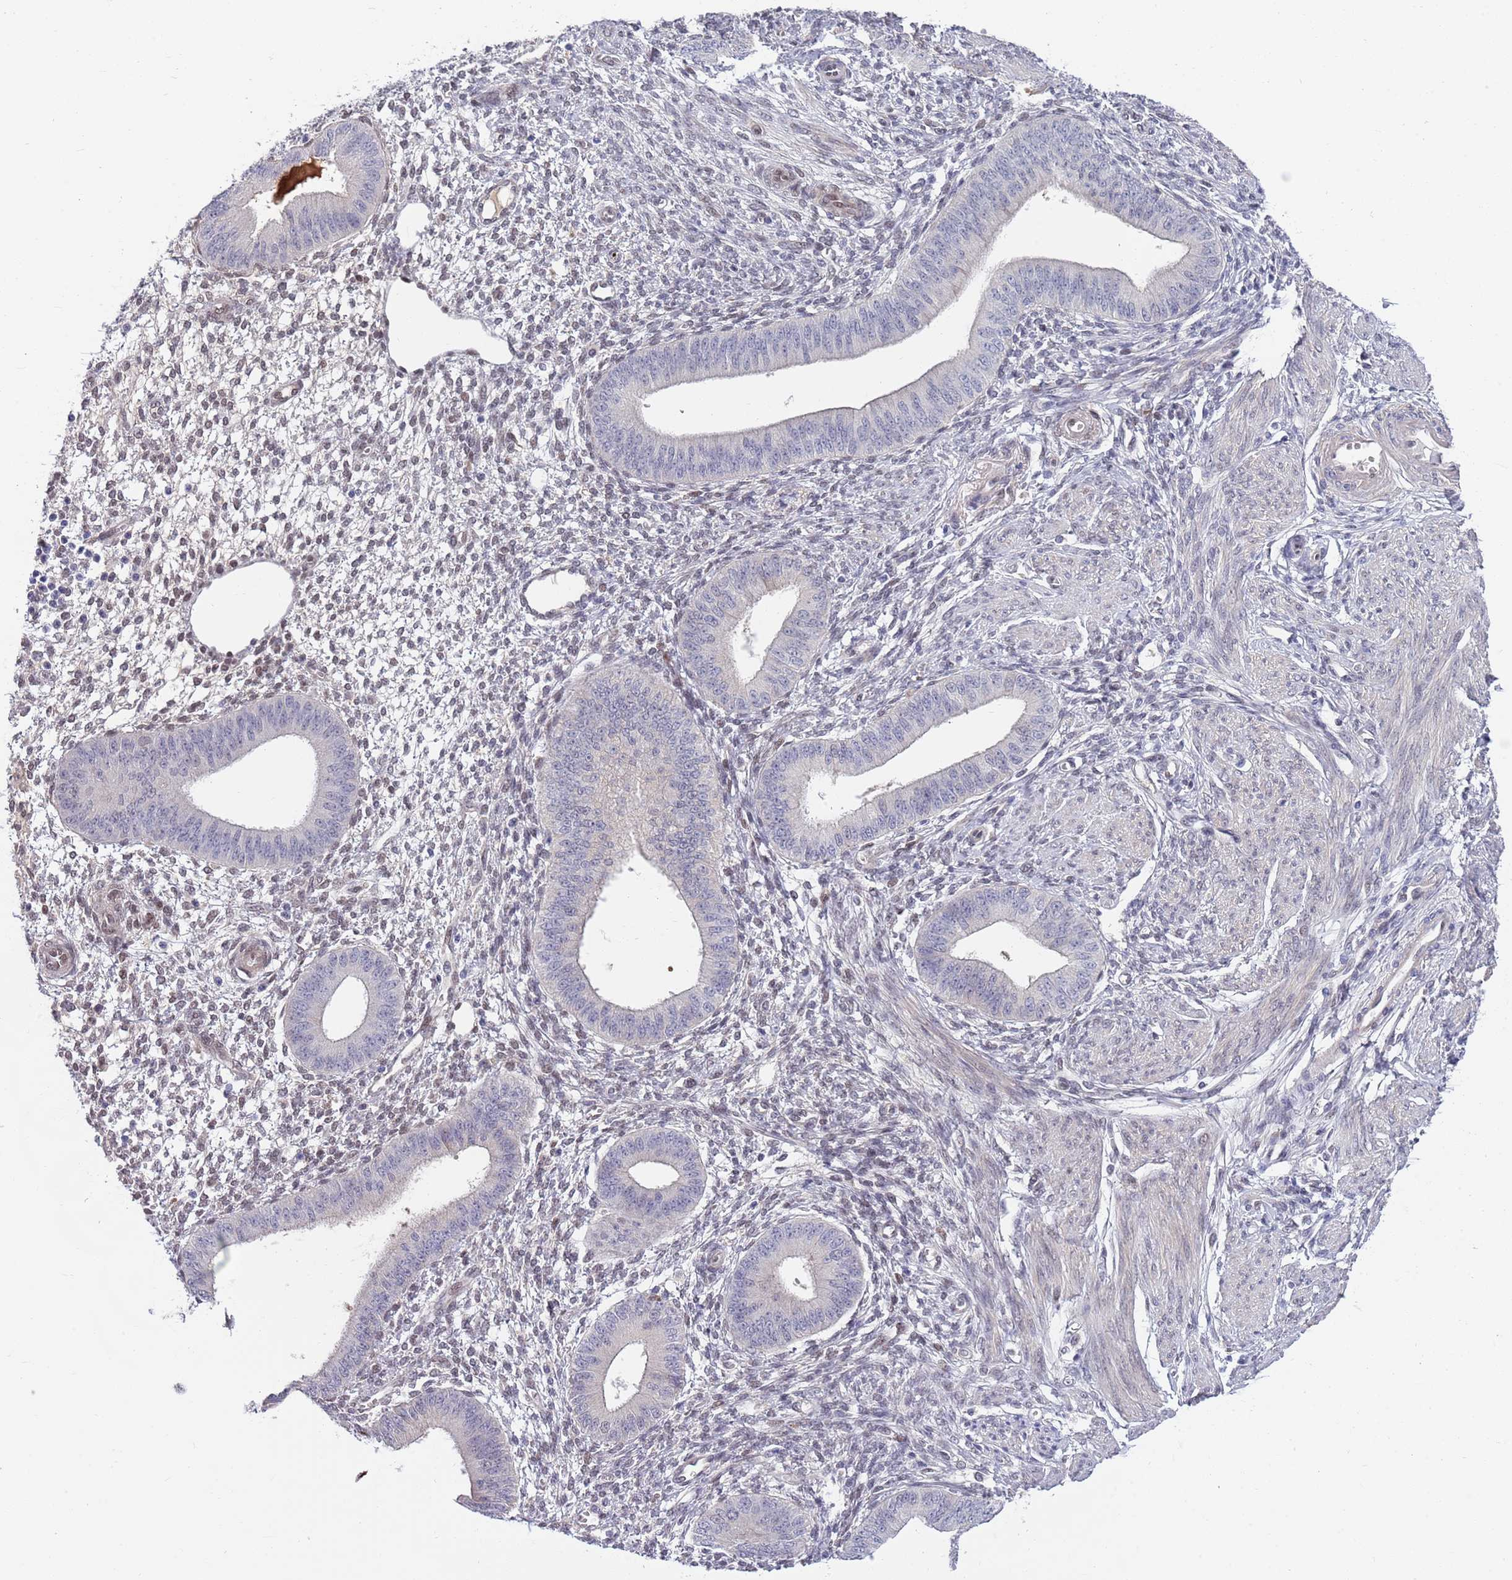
{"staining": {"intensity": "weak", "quantity": "<25%", "location": "nuclear"}, "tissue": "endometrium", "cell_type": "Cells in endometrial stroma", "image_type": "normal", "snomed": [{"axis": "morphology", "description": "Normal tissue, NOS"}, {"axis": "topography", "description": "Endometrium"}], "caption": "Cells in endometrial stroma show no significant protein staining in unremarkable endometrium. (Immunohistochemistry, brightfield microscopy, high magnification).", "gene": "NLRP6", "patient": {"sex": "female", "age": 49}}